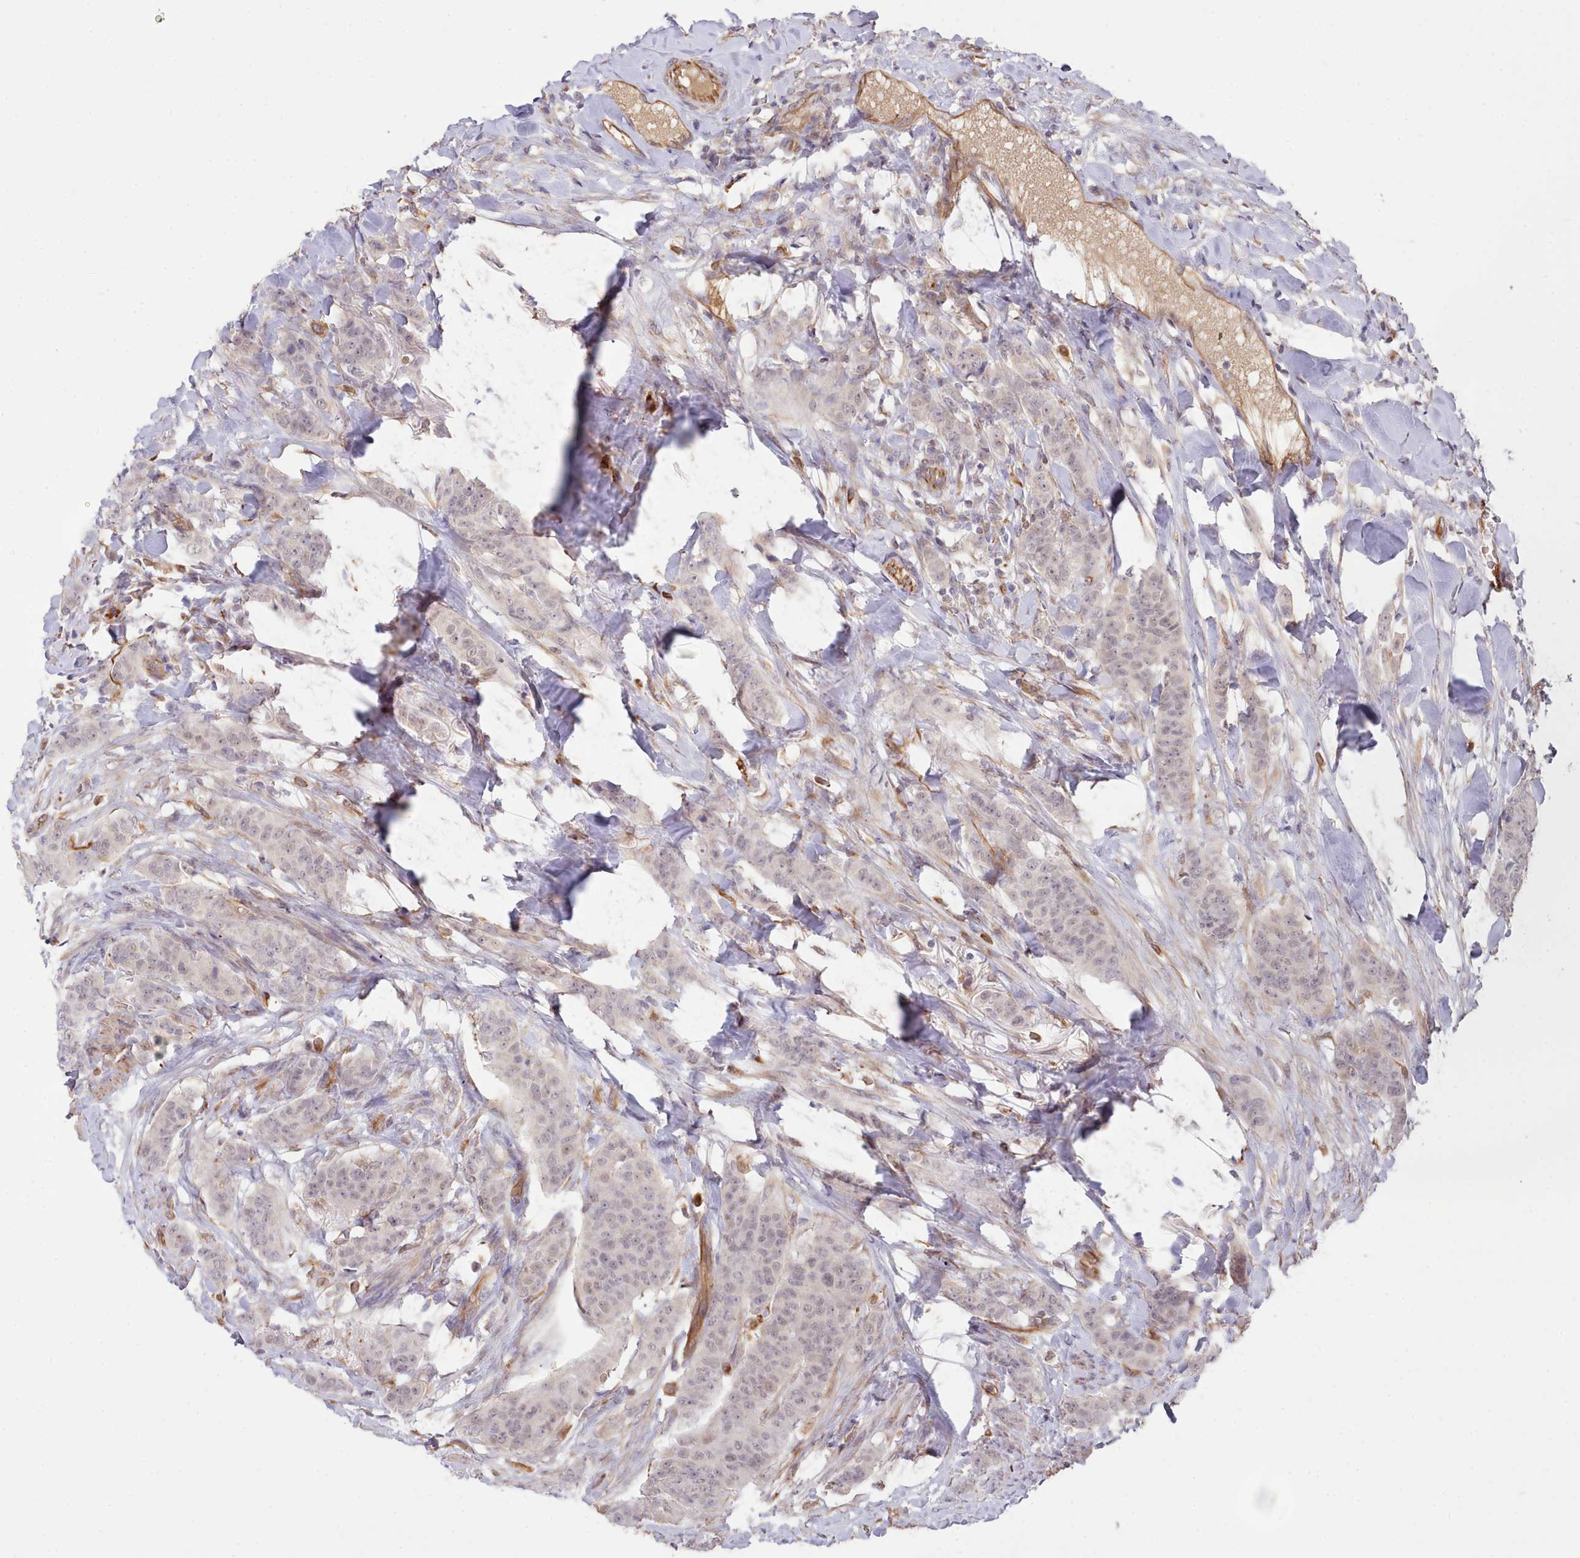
{"staining": {"intensity": "weak", "quantity": "25%-75%", "location": "nuclear"}, "tissue": "breast cancer", "cell_type": "Tumor cells", "image_type": "cancer", "snomed": [{"axis": "morphology", "description": "Duct carcinoma"}, {"axis": "topography", "description": "Breast"}], "caption": "Intraductal carcinoma (breast) stained with a protein marker exhibits weak staining in tumor cells.", "gene": "ZC3H13", "patient": {"sex": "female", "age": 40}}